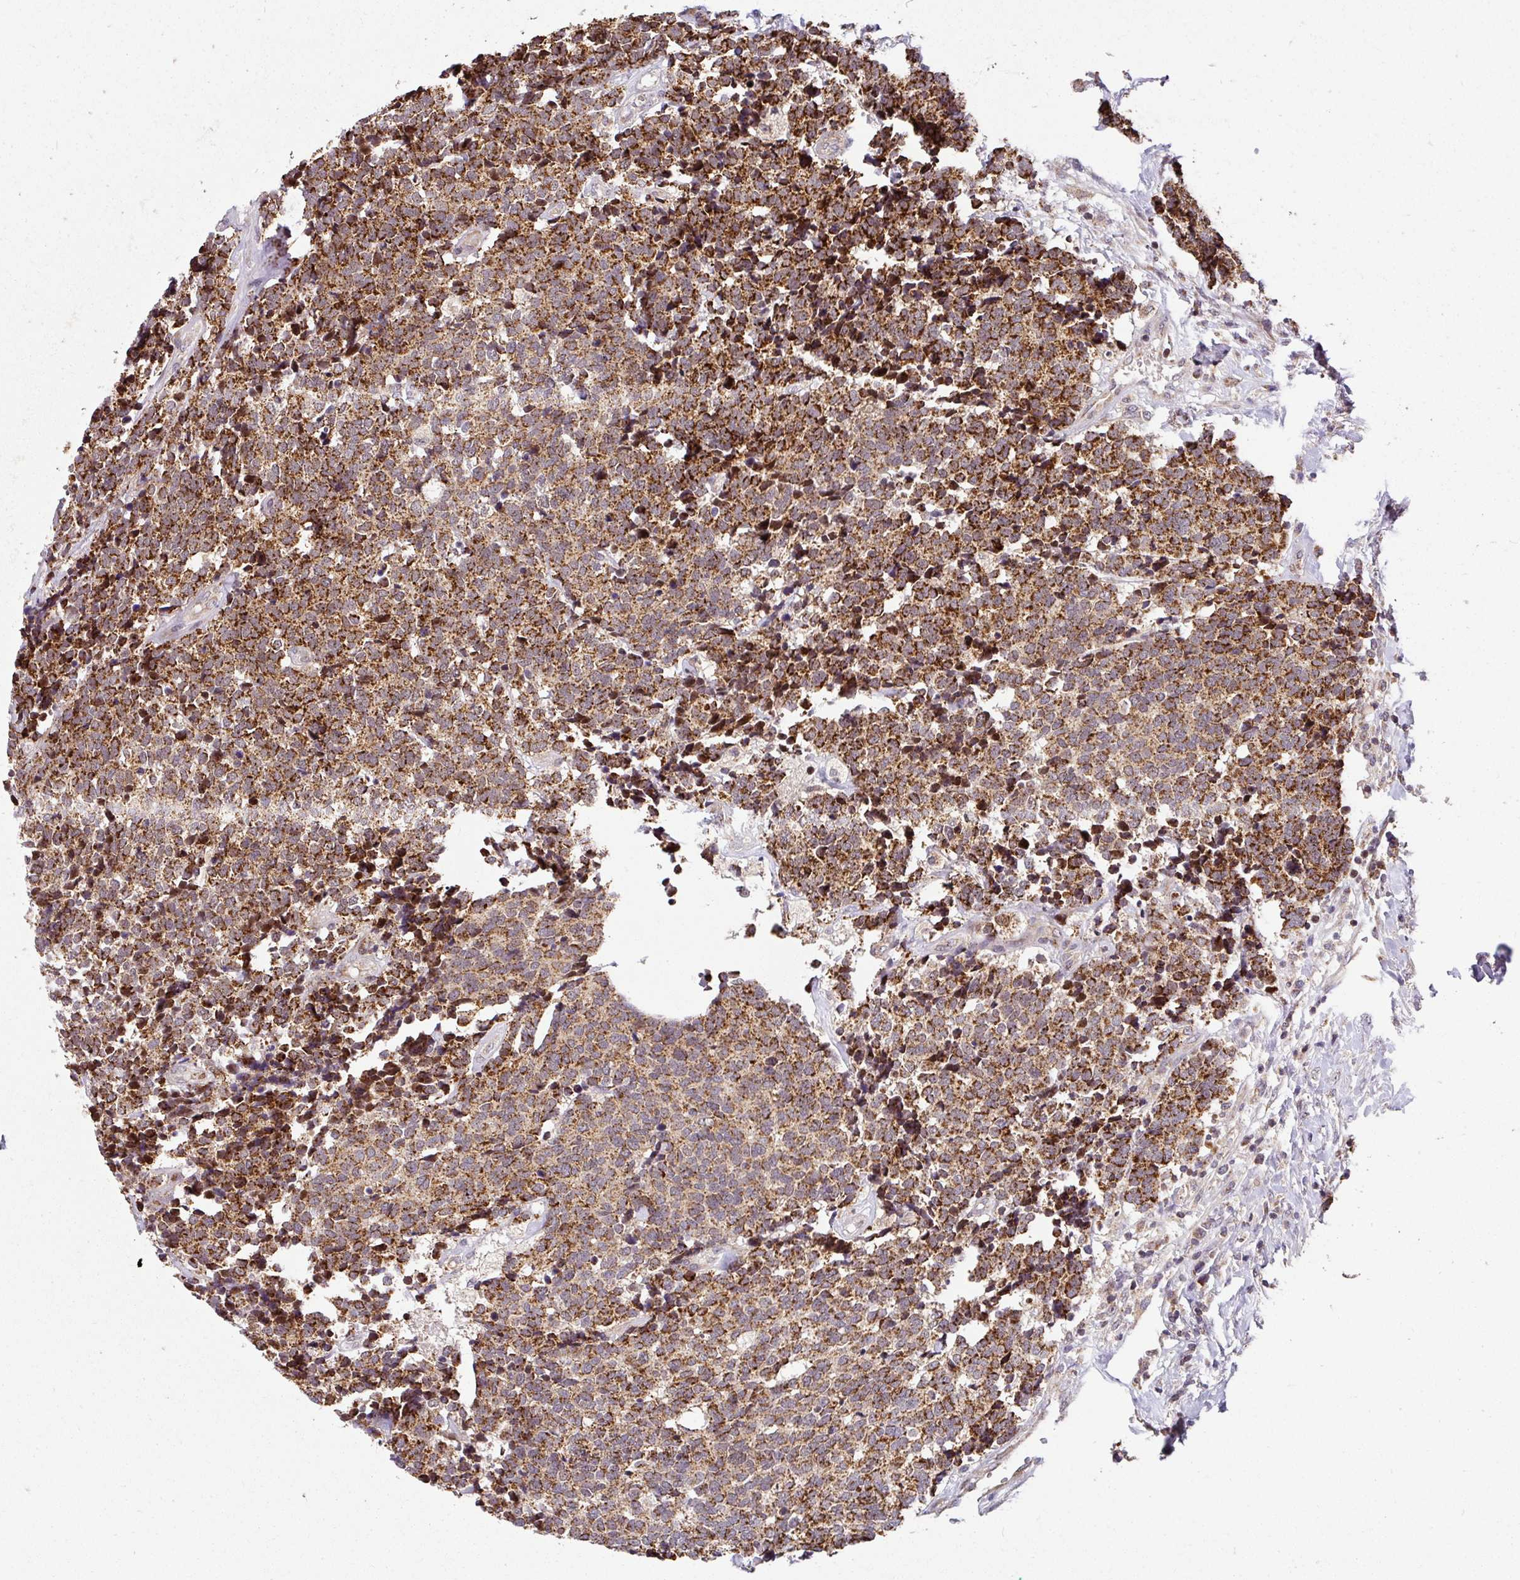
{"staining": {"intensity": "strong", "quantity": ">75%", "location": "cytoplasmic/membranous"}, "tissue": "carcinoid", "cell_type": "Tumor cells", "image_type": "cancer", "snomed": [{"axis": "morphology", "description": "Carcinoid, malignant, NOS"}, {"axis": "topography", "description": "Skin"}], "caption": "Approximately >75% of tumor cells in carcinoid show strong cytoplasmic/membranous protein expression as visualized by brown immunohistochemical staining.", "gene": "SARS2", "patient": {"sex": "female", "age": 79}}